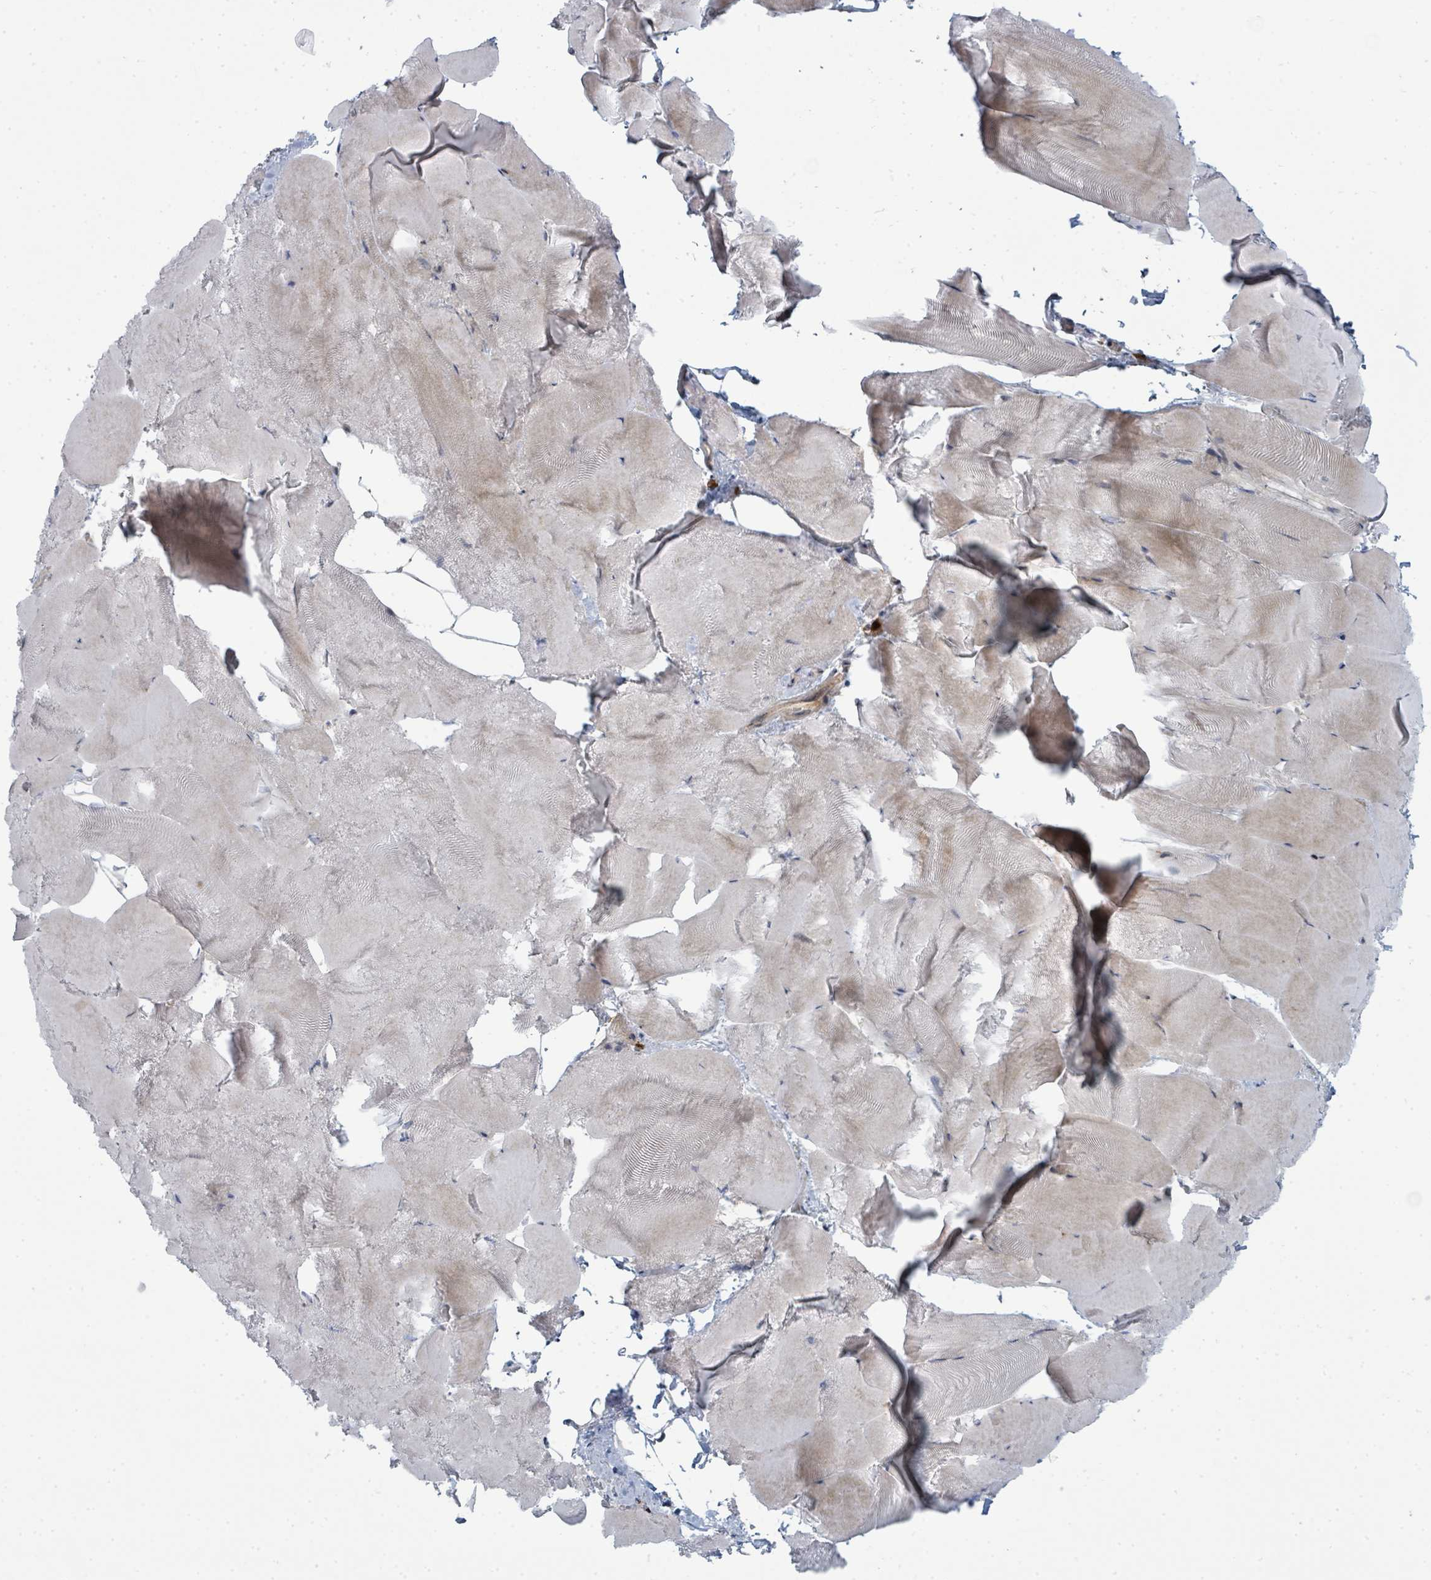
{"staining": {"intensity": "weak", "quantity": "<25%", "location": "cytoplasmic/membranous"}, "tissue": "skeletal muscle", "cell_type": "Myocytes", "image_type": "normal", "snomed": [{"axis": "morphology", "description": "Normal tissue, NOS"}, {"axis": "topography", "description": "Skeletal muscle"}], "caption": "Myocytes are negative for brown protein staining in benign skeletal muscle. (DAB immunohistochemistry (IHC) with hematoxylin counter stain).", "gene": "PSMG2", "patient": {"sex": "female", "age": 64}}